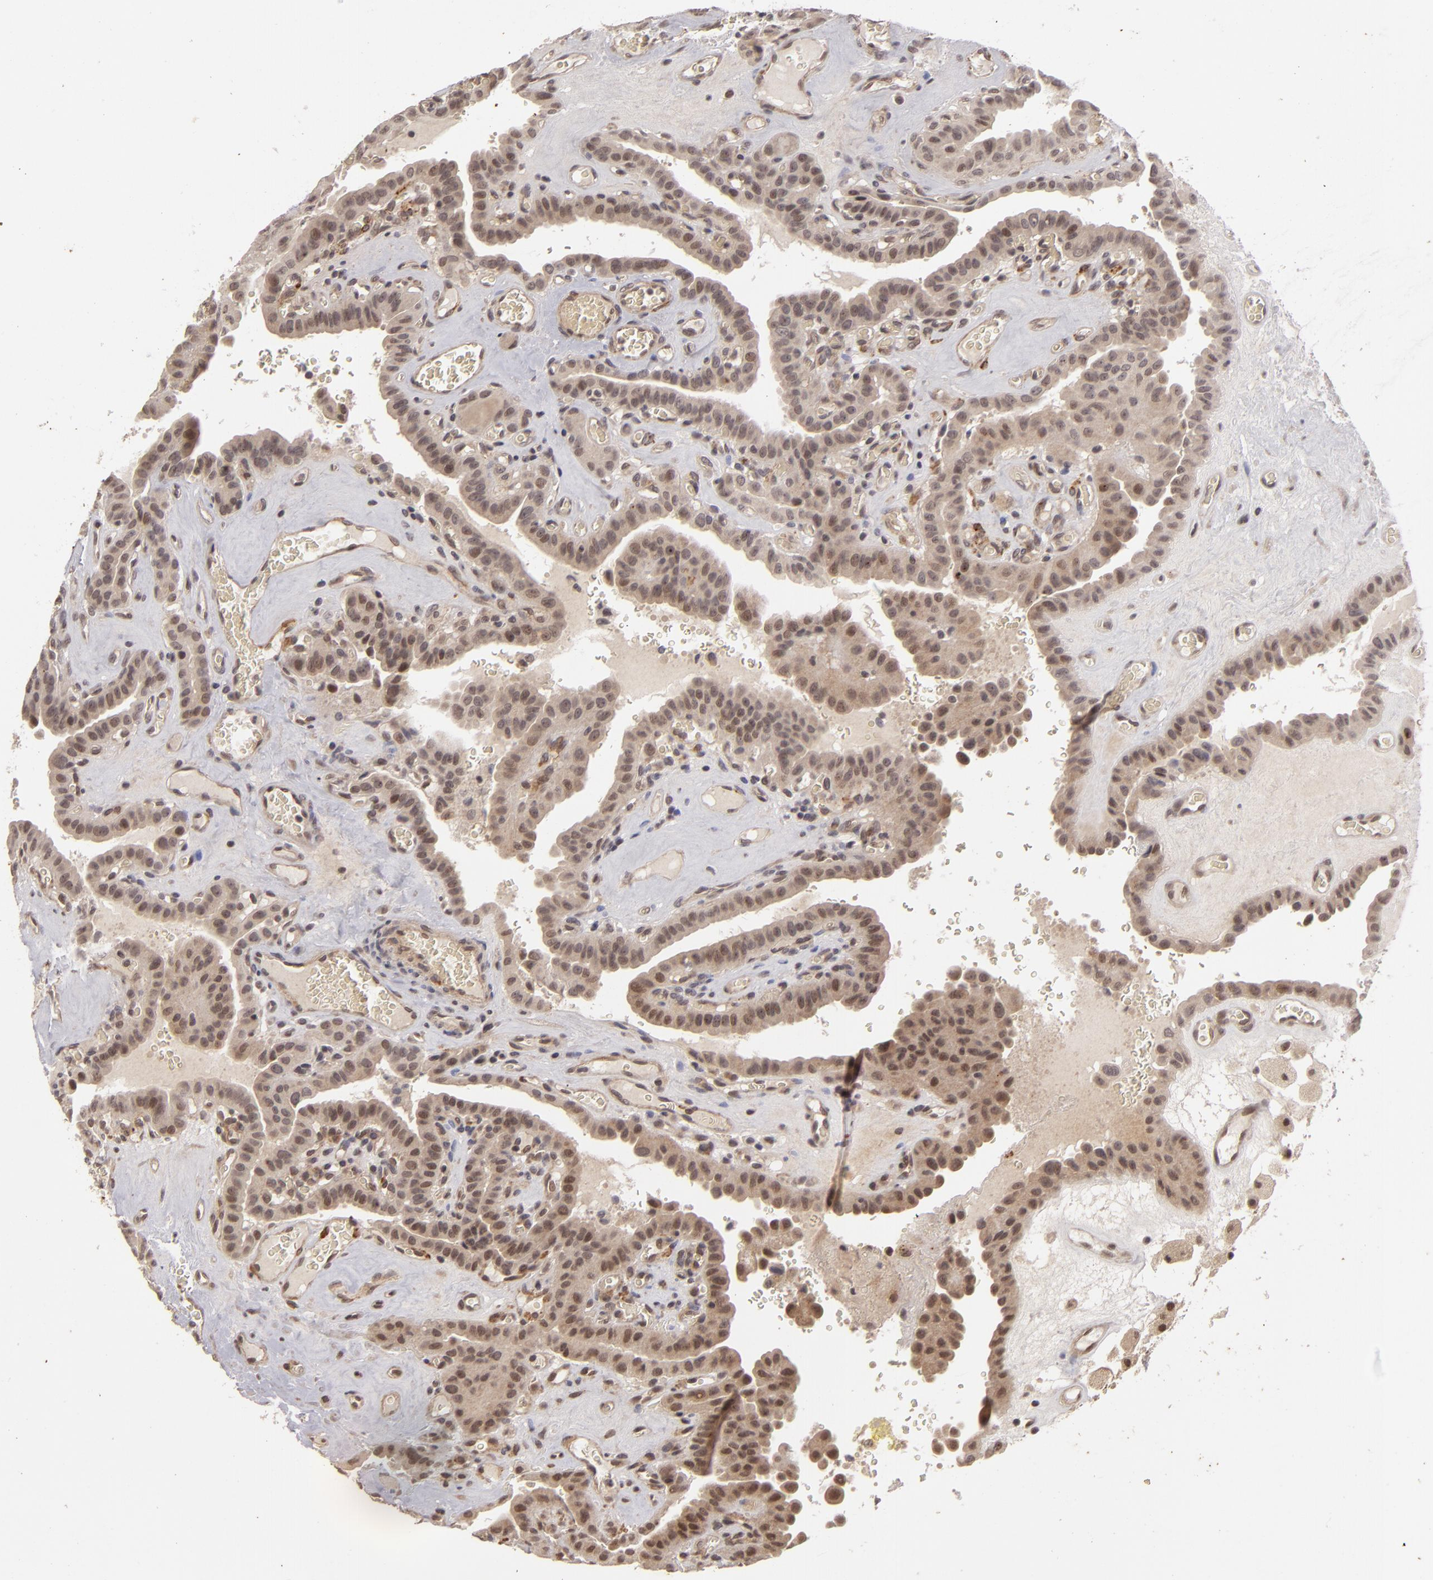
{"staining": {"intensity": "moderate", "quantity": ">75%", "location": "cytoplasmic/membranous"}, "tissue": "thyroid cancer", "cell_type": "Tumor cells", "image_type": "cancer", "snomed": [{"axis": "morphology", "description": "Papillary adenocarcinoma, NOS"}, {"axis": "topography", "description": "Thyroid gland"}], "caption": "Tumor cells demonstrate moderate cytoplasmic/membranous expression in approximately >75% of cells in papillary adenocarcinoma (thyroid).", "gene": "DFFA", "patient": {"sex": "male", "age": 87}}